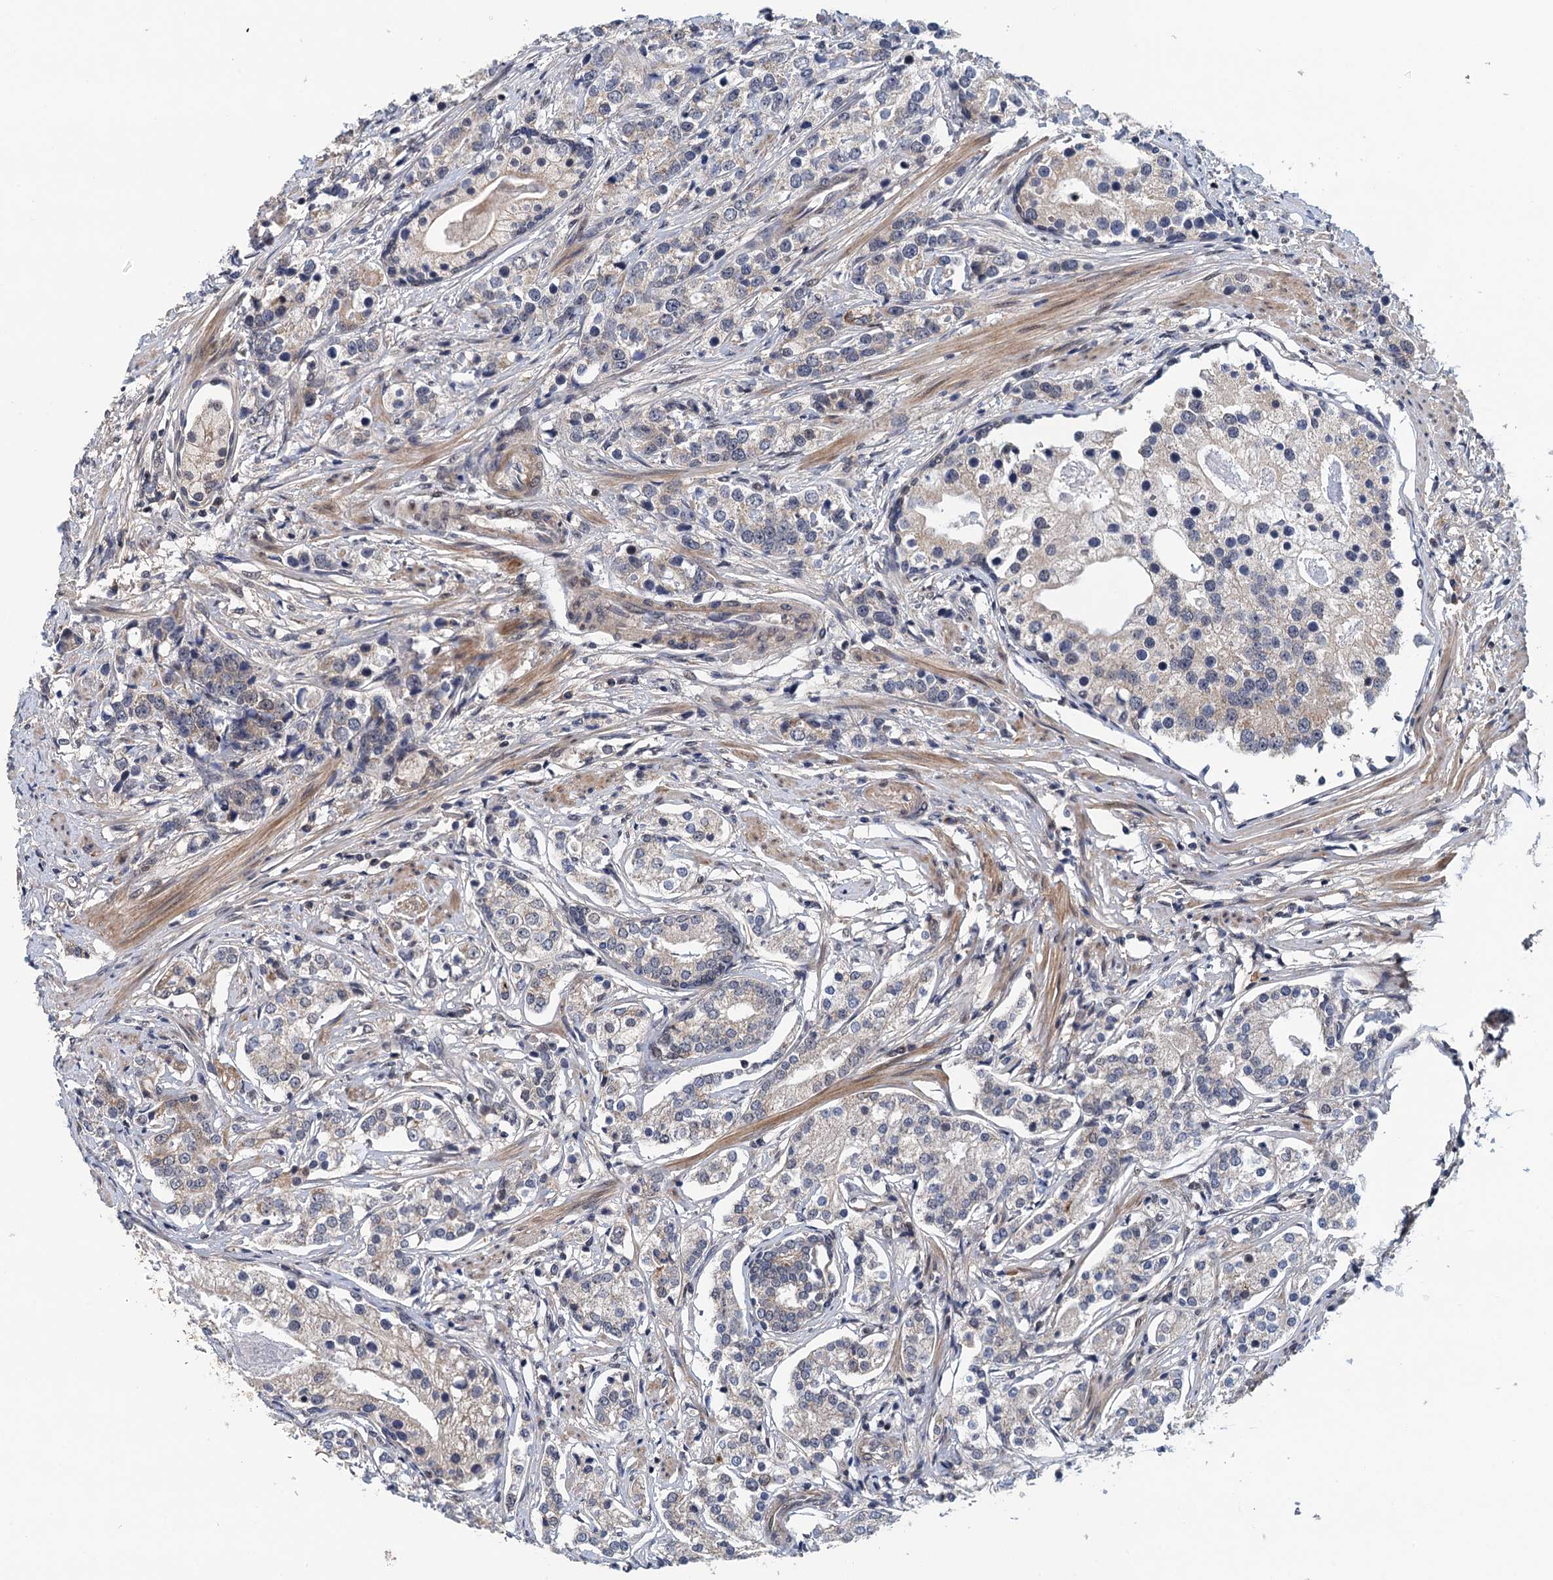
{"staining": {"intensity": "negative", "quantity": "none", "location": "none"}, "tissue": "prostate cancer", "cell_type": "Tumor cells", "image_type": "cancer", "snomed": [{"axis": "morphology", "description": "Adenocarcinoma, High grade"}, {"axis": "topography", "description": "Prostate"}], "caption": "Immunohistochemistry micrograph of human prostate cancer stained for a protein (brown), which exhibits no staining in tumor cells. (Stains: DAB immunohistochemistry (IHC) with hematoxylin counter stain, Microscopy: brightfield microscopy at high magnification).", "gene": "MDM1", "patient": {"sex": "male", "age": 69}}